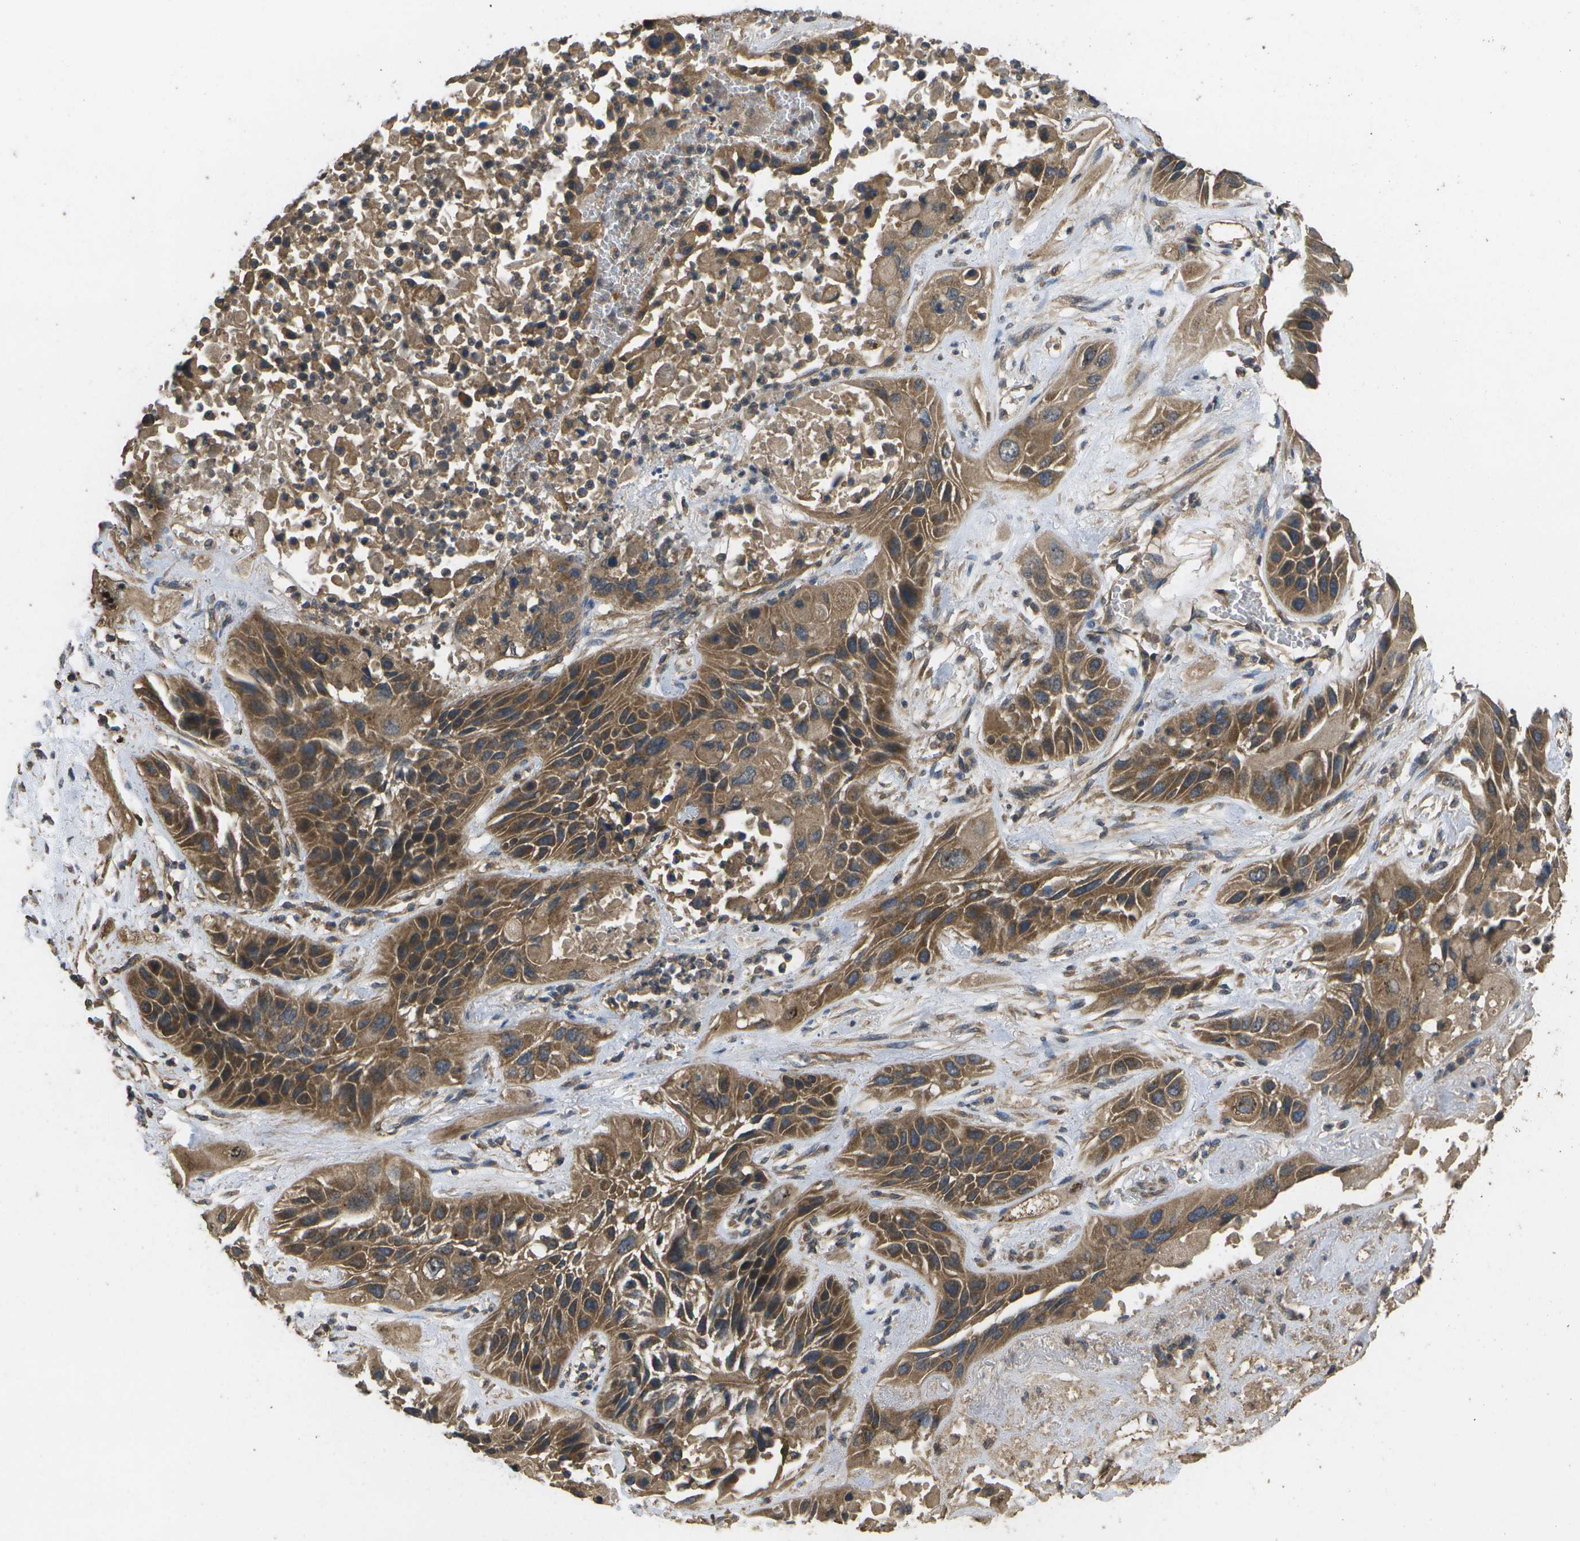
{"staining": {"intensity": "moderate", "quantity": ">75%", "location": "cytoplasmic/membranous"}, "tissue": "lung cancer", "cell_type": "Tumor cells", "image_type": "cancer", "snomed": [{"axis": "morphology", "description": "Squamous cell carcinoma, NOS"}, {"axis": "topography", "description": "Lung"}], "caption": "Lung cancer stained with immunohistochemistry reveals moderate cytoplasmic/membranous expression in approximately >75% of tumor cells. (IHC, brightfield microscopy, high magnification).", "gene": "SACS", "patient": {"sex": "female", "age": 76}}